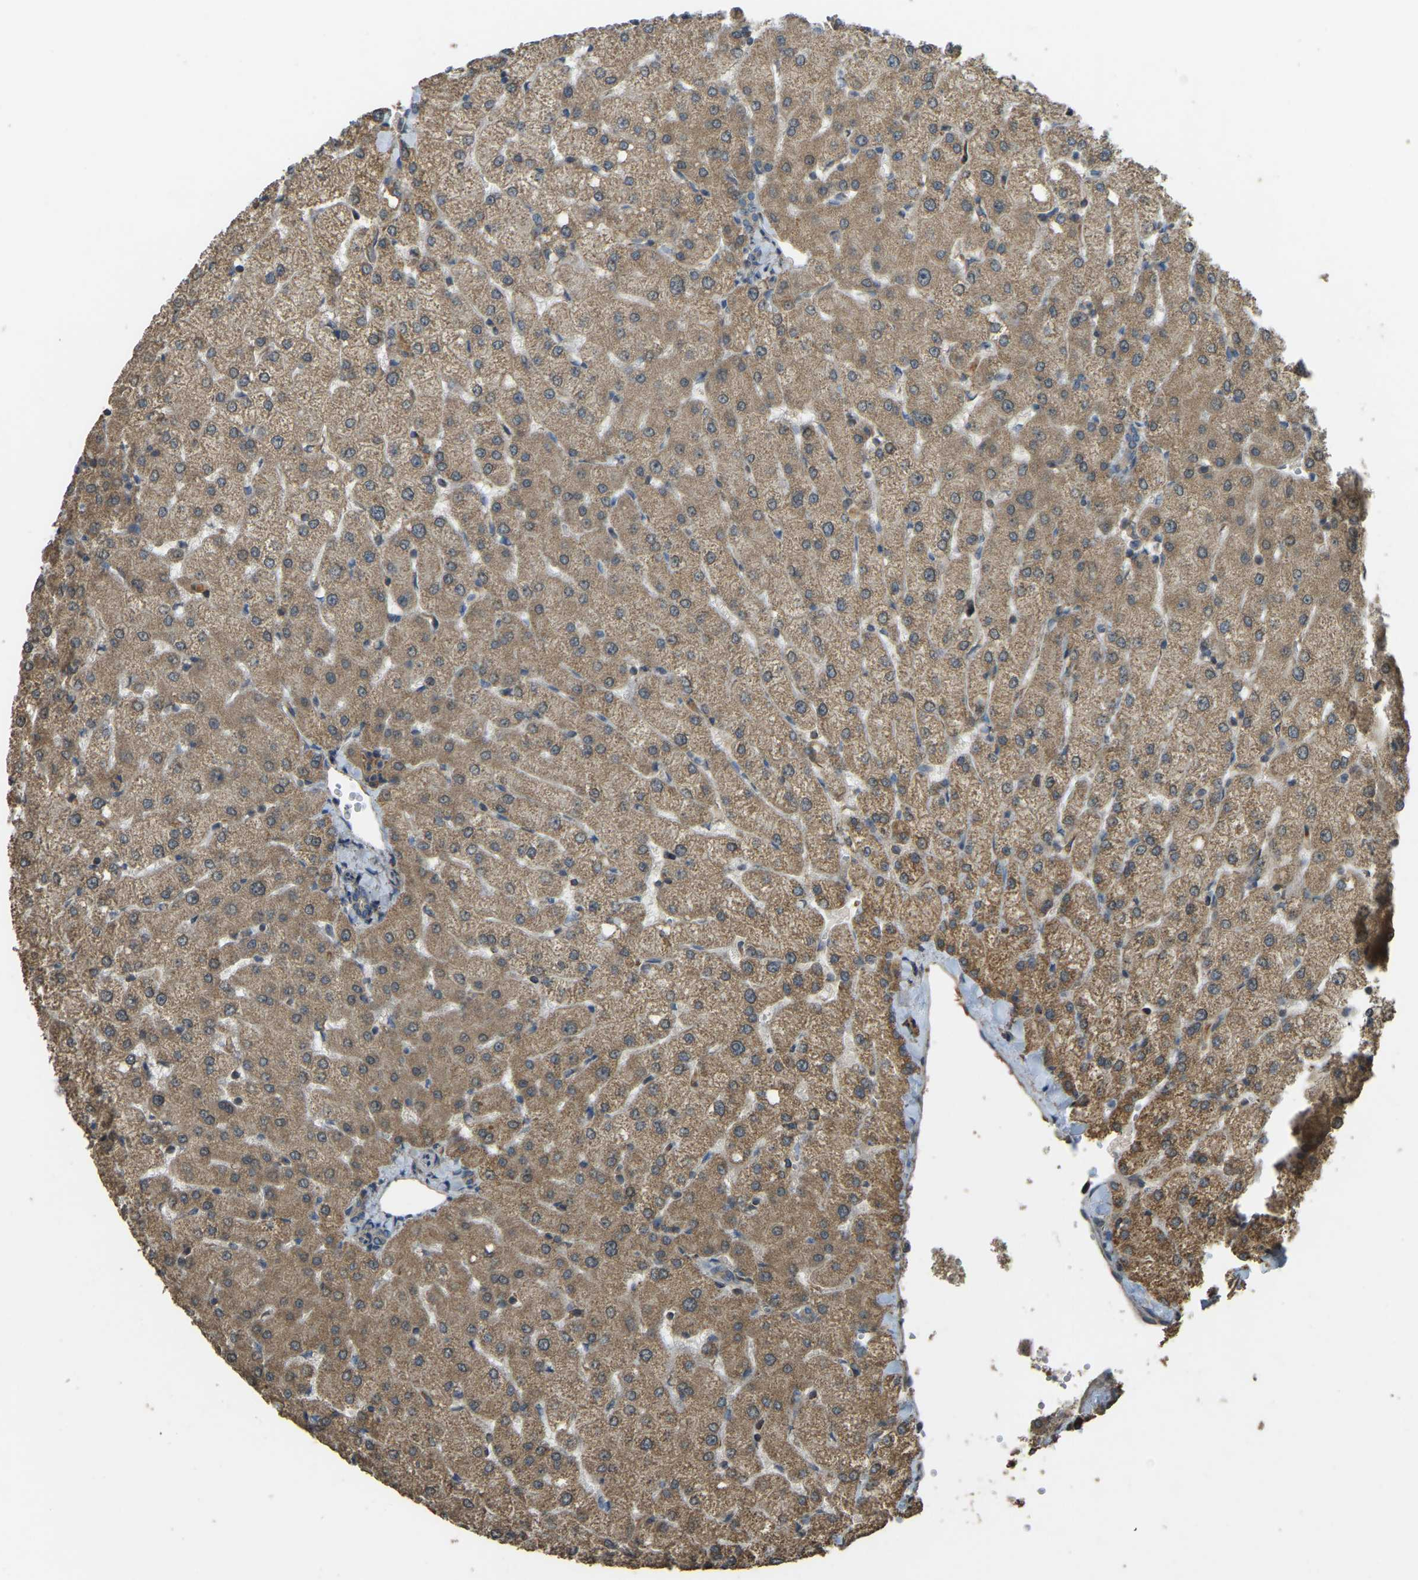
{"staining": {"intensity": "weak", "quantity": ">75%", "location": "cytoplasmic/membranous"}, "tissue": "liver", "cell_type": "Cholangiocytes", "image_type": "normal", "snomed": [{"axis": "morphology", "description": "Normal tissue, NOS"}, {"axis": "topography", "description": "Liver"}], "caption": "Brown immunohistochemical staining in normal liver reveals weak cytoplasmic/membranous positivity in approximately >75% of cholangiocytes.", "gene": "GNG2", "patient": {"sex": "female", "age": 54}}